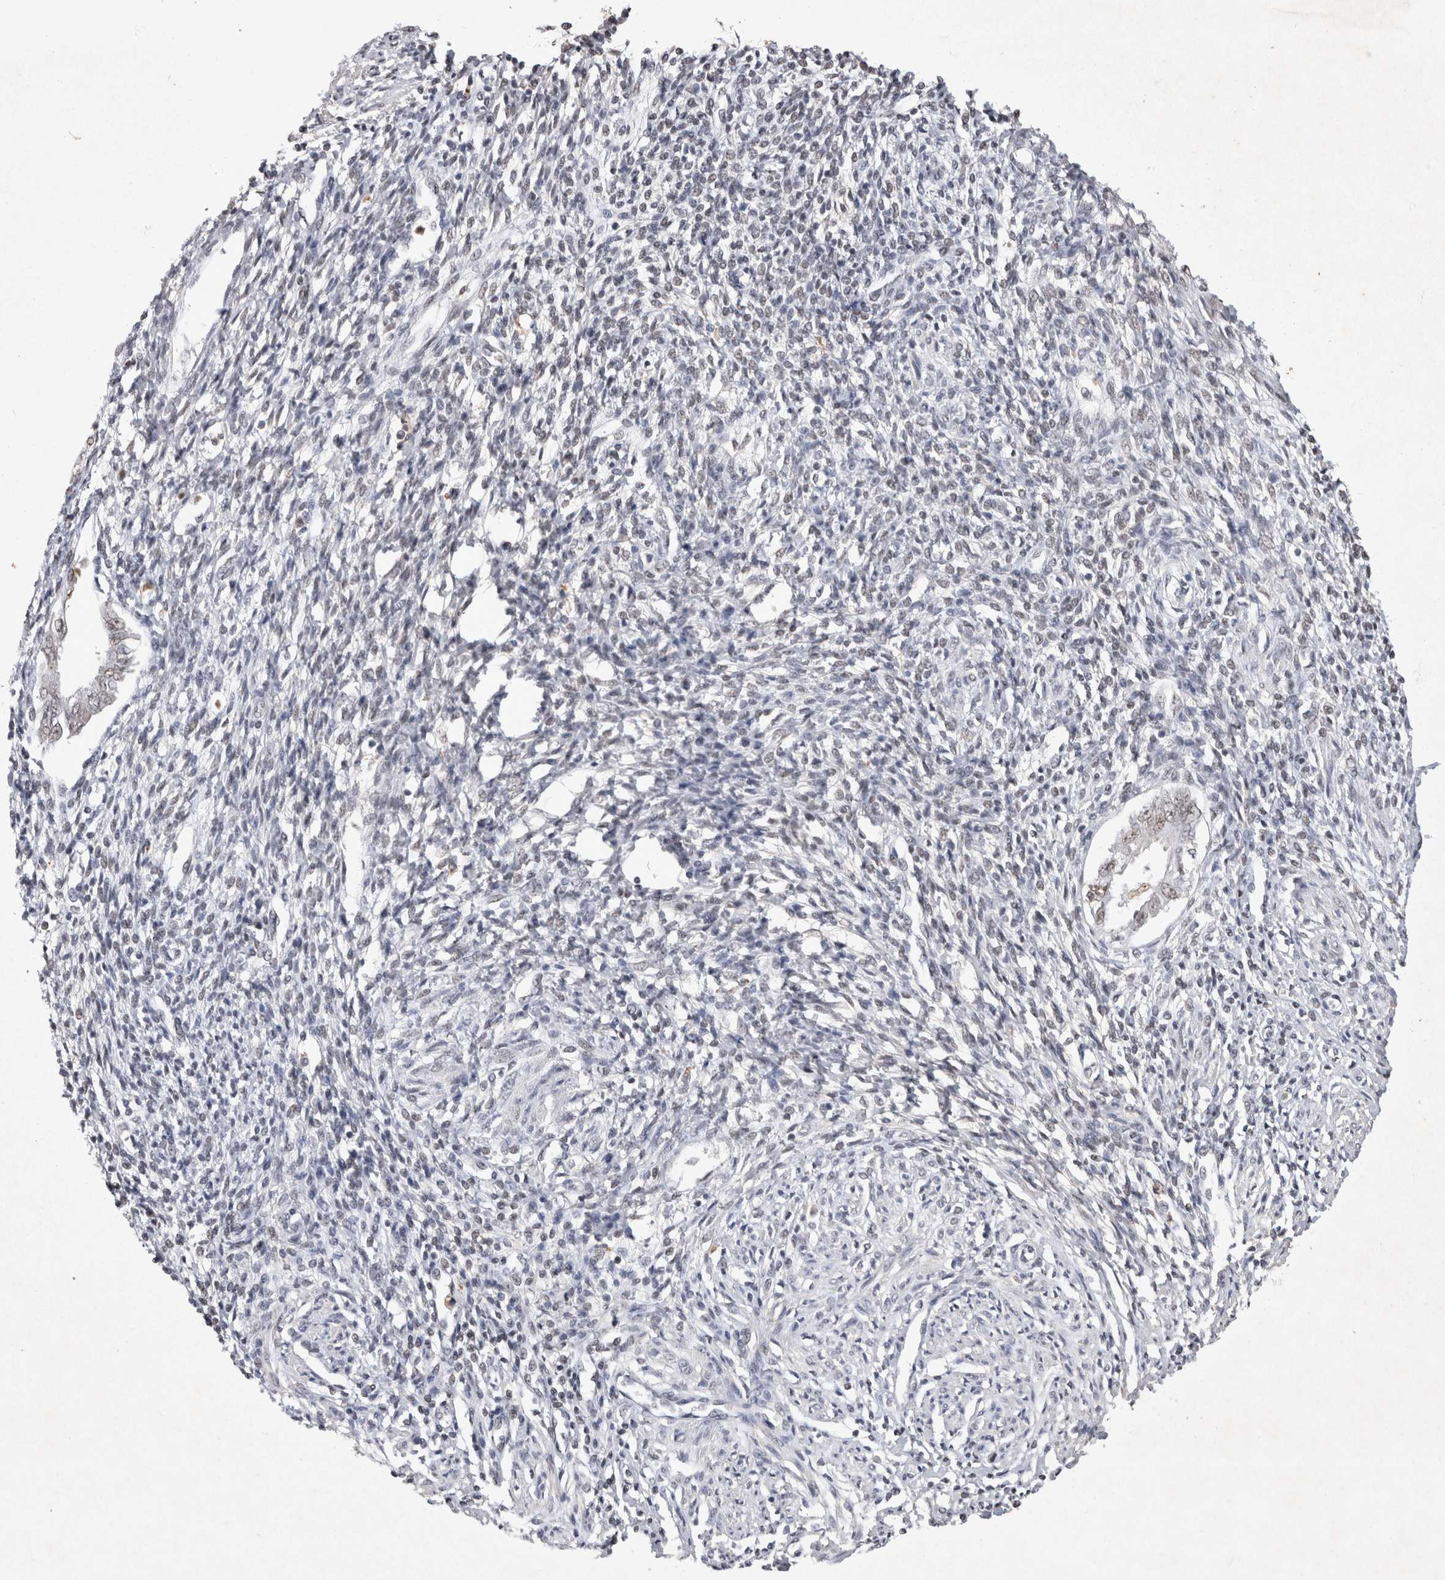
{"staining": {"intensity": "negative", "quantity": "none", "location": "none"}, "tissue": "endometrium", "cell_type": "Cells in endometrial stroma", "image_type": "normal", "snomed": [{"axis": "morphology", "description": "Normal tissue, NOS"}, {"axis": "topography", "description": "Endometrium"}], "caption": "An image of endometrium stained for a protein exhibits no brown staining in cells in endometrial stroma.", "gene": "XRCC5", "patient": {"sex": "female", "age": 66}}